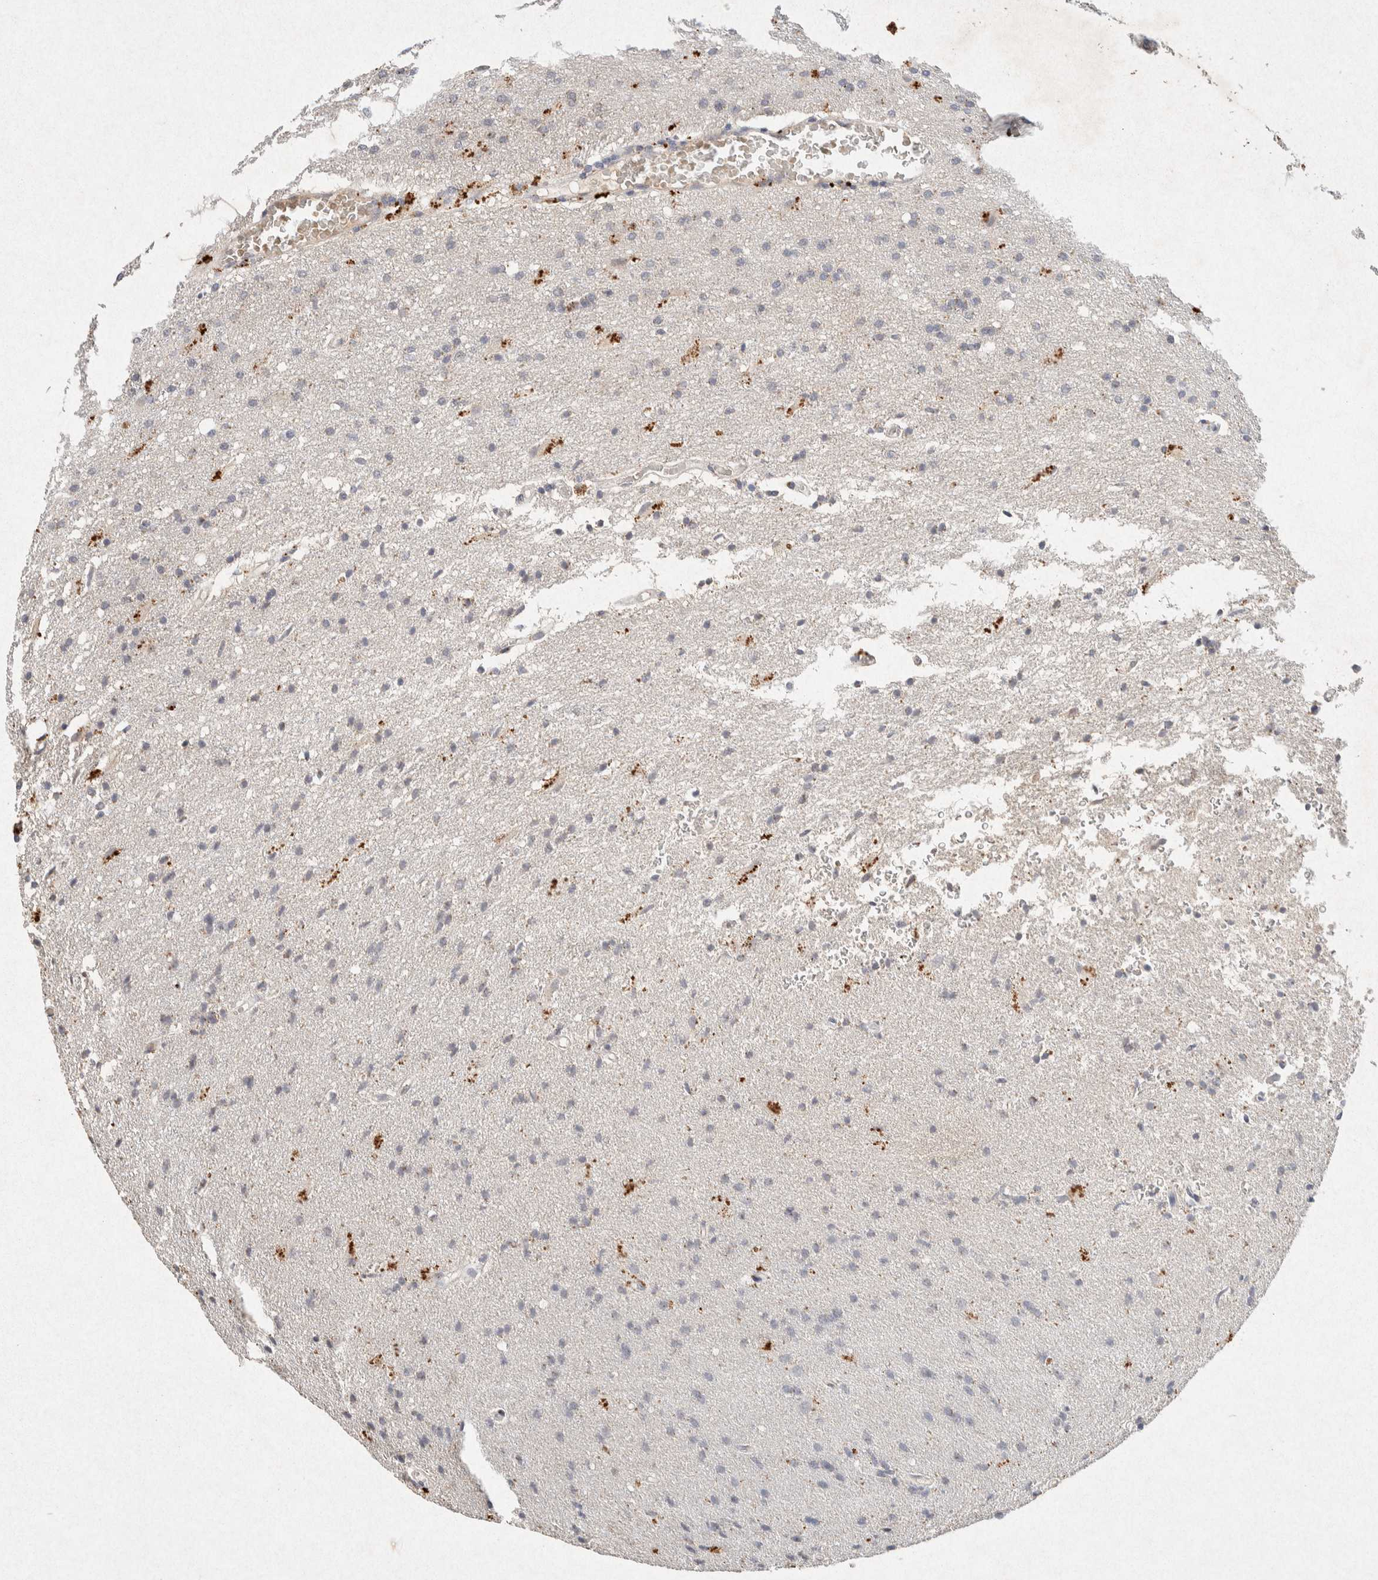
{"staining": {"intensity": "negative", "quantity": "none", "location": "none"}, "tissue": "glioma", "cell_type": "Tumor cells", "image_type": "cancer", "snomed": [{"axis": "morphology", "description": "Normal tissue, NOS"}, {"axis": "morphology", "description": "Glioma, malignant, High grade"}, {"axis": "topography", "description": "Cerebral cortex"}], "caption": "Histopathology image shows no protein staining in tumor cells of glioma tissue.", "gene": "GNAI1", "patient": {"sex": "male", "age": 77}}